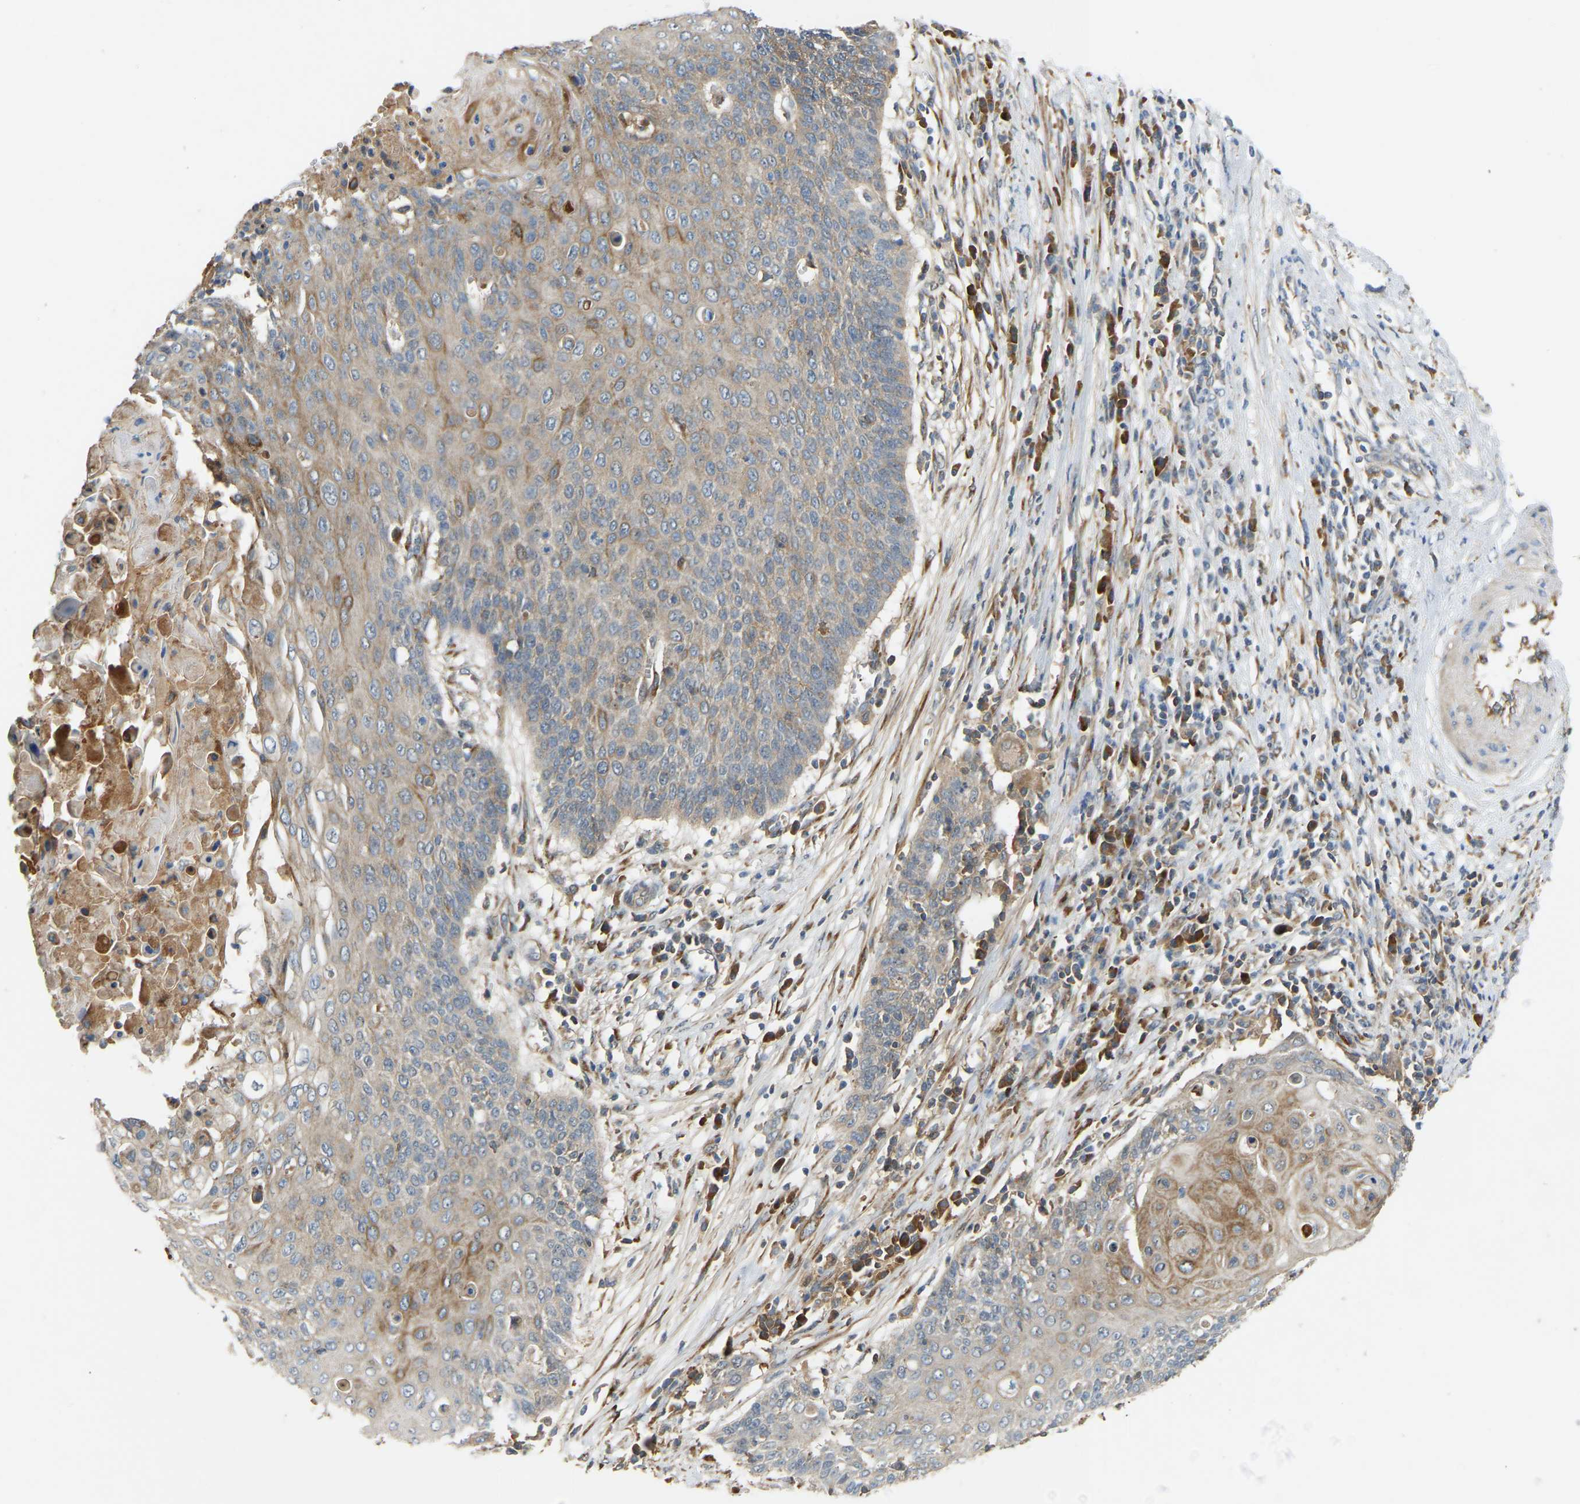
{"staining": {"intensity": "weak", "quantity": "<25%", "location": "cytoplasmic/membranous"}, "tissue": "cervical cancer", "cell_type": "Tumor cells", "image_type": "cancer", "snomed": [{"axis": "morphology", "description": "Squamous cell carcinoma, NOS"}, {"axis": "topography", "description": "Cervix"}], "caption": "This is a micrograph of IHC staining of cervical cancer (squamous cell carcinoma), which shows no staining in tumor cells.", "gene": "PTCD1", "patient": {"sex": "female", "age": 39}}